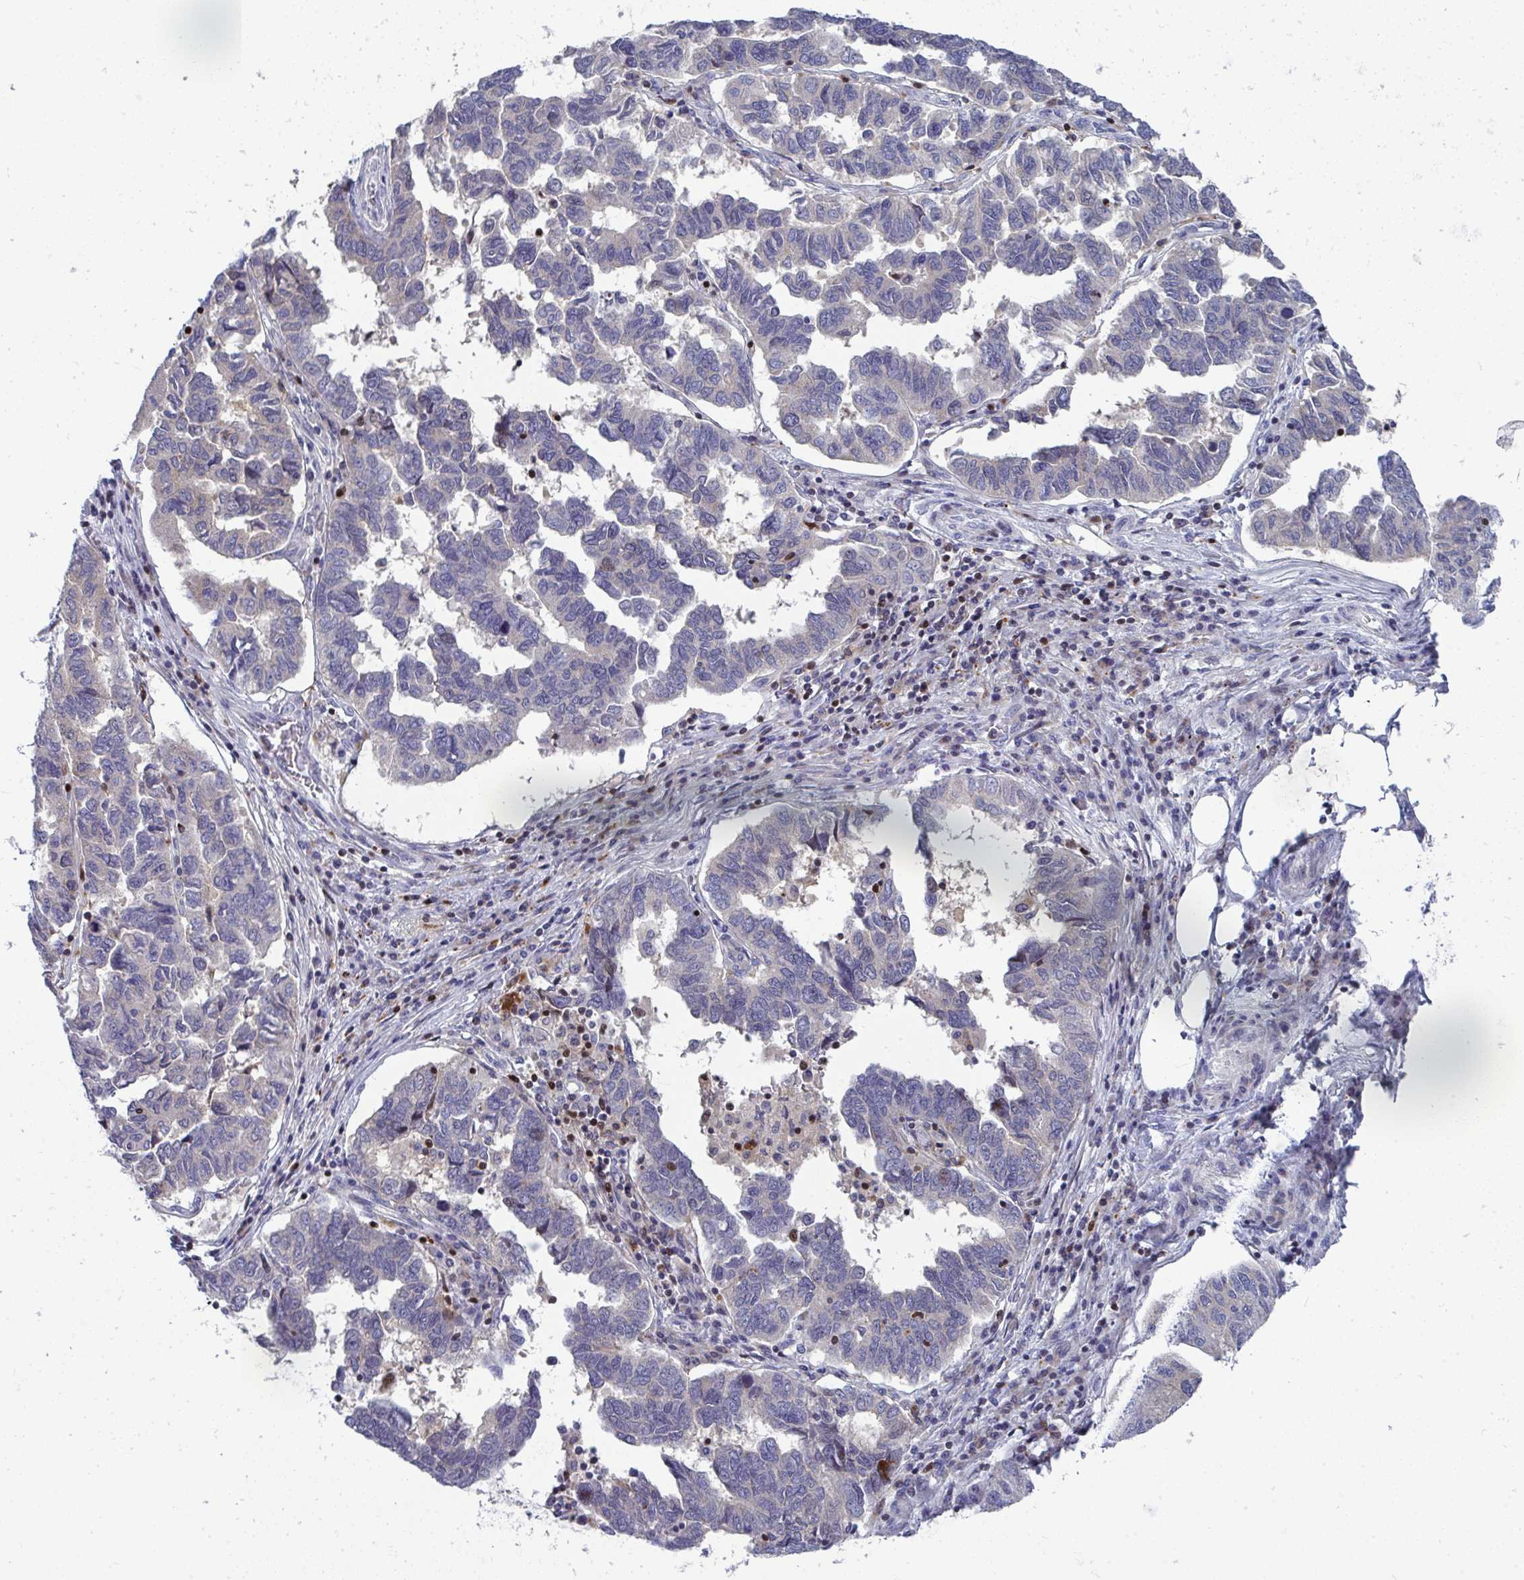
{"staining": {"intensity": "negative", "quantity": "none", "location": "none"}, "tissue": "ovarian cancer", "cell_type": "Tumor cells", "image_type": "cancer", "snomed": [{"axis": "morphology", "description": "Cystadenocarcinoma, serous, NOS"}, {"axis": "topography", "description": "Ovary"}], "caption": "There is no significant positivity in tumor cells of ovarian serous cystadenocarcinoma.", "gene": "AOC2", "patient": {"sex": "female", "age": 64}}